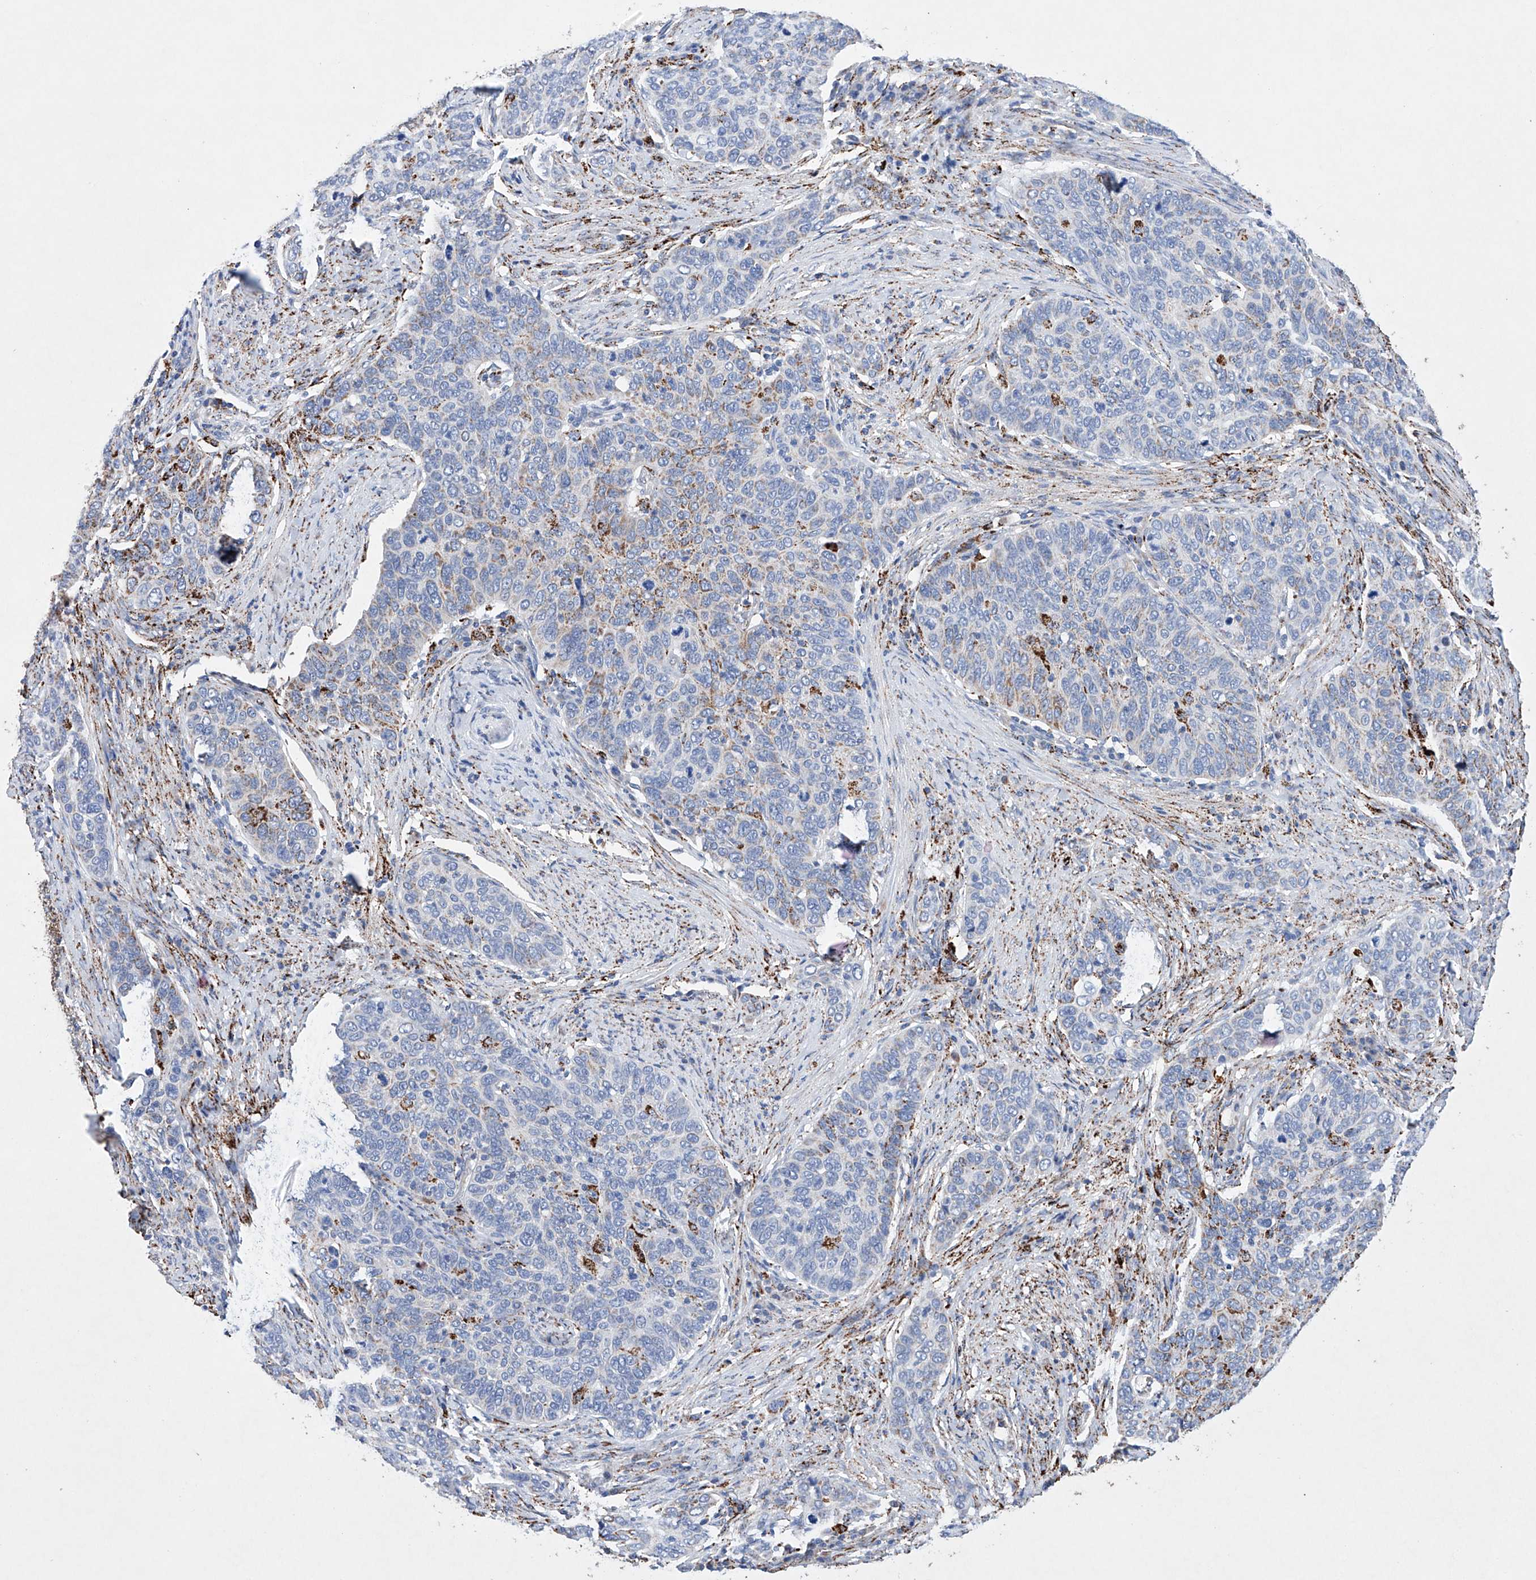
{"staining": {"intensity": "moderate", "quantity": "<25%", "location": "cytoplasmic/membranous"}, "tissue": "cervical cancer", "cell_type": "Tumor cells", "image_type": "cancer", "snomed": [{"axis": "morphology", "description": "Squamous cell carcinoma, NOS"}, {"axis": "topography", "description": "Cervix"}], "caption": "Cervical cancer (squamous cell carcinoma) stained for a protein (brown) demonstrates moderate cytoplasmic/membranous positive staining in approximately <25% of tumor cells.", "gene": "NRROS", "patient": {"sex": "female", "age": 60}}